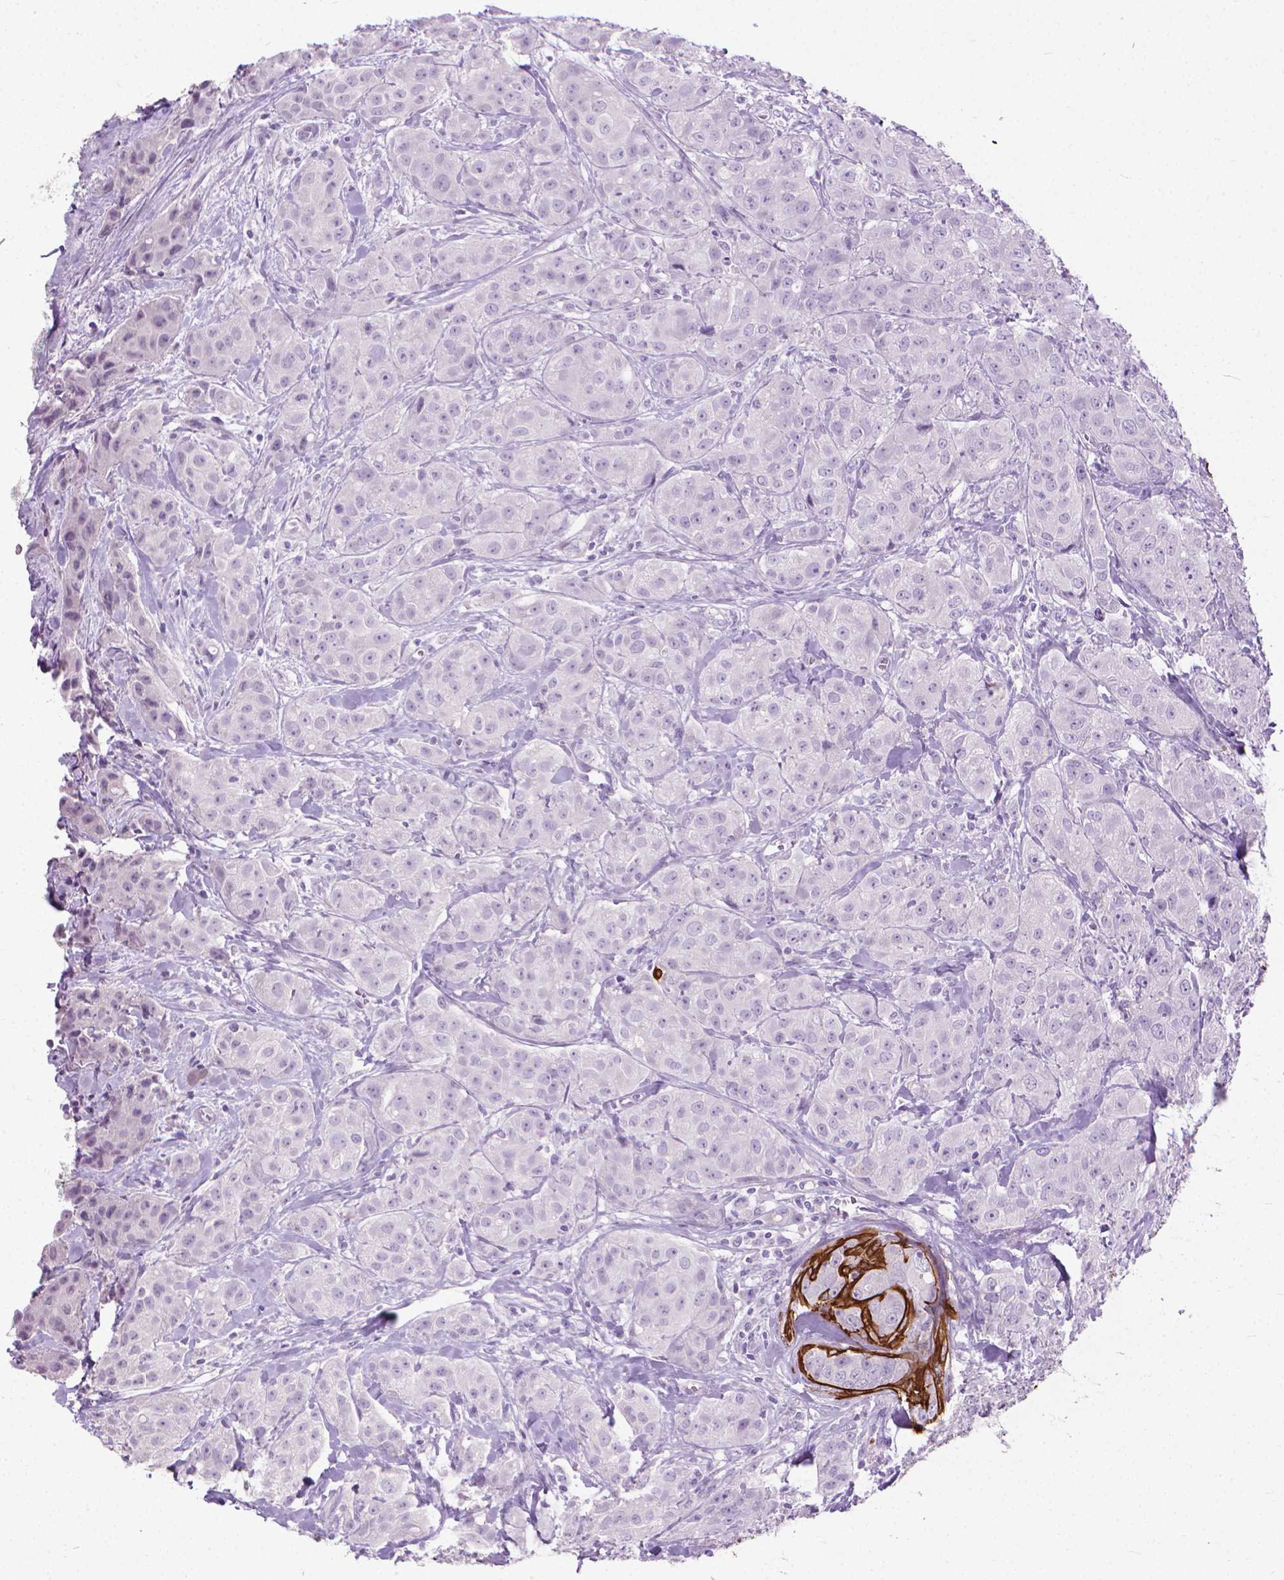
{"staining": {"intensity": "negative", "quantity": "none", "location": "none"}, "tissue": "breast cancer", "cell_type": "Tumor cells", "image_type": "cancer", "snomed": [{"axis": "morphology", "description": "Duct carcinoma"}, {"axis": "topography", "description": "Breast"}], "caption": "Immunohistochemical staining of breast intraductal carcinoma displays no significant positivity in tumor cells.", "gene": "KRT5", "patient": {"sex": "female", "age": 43}}